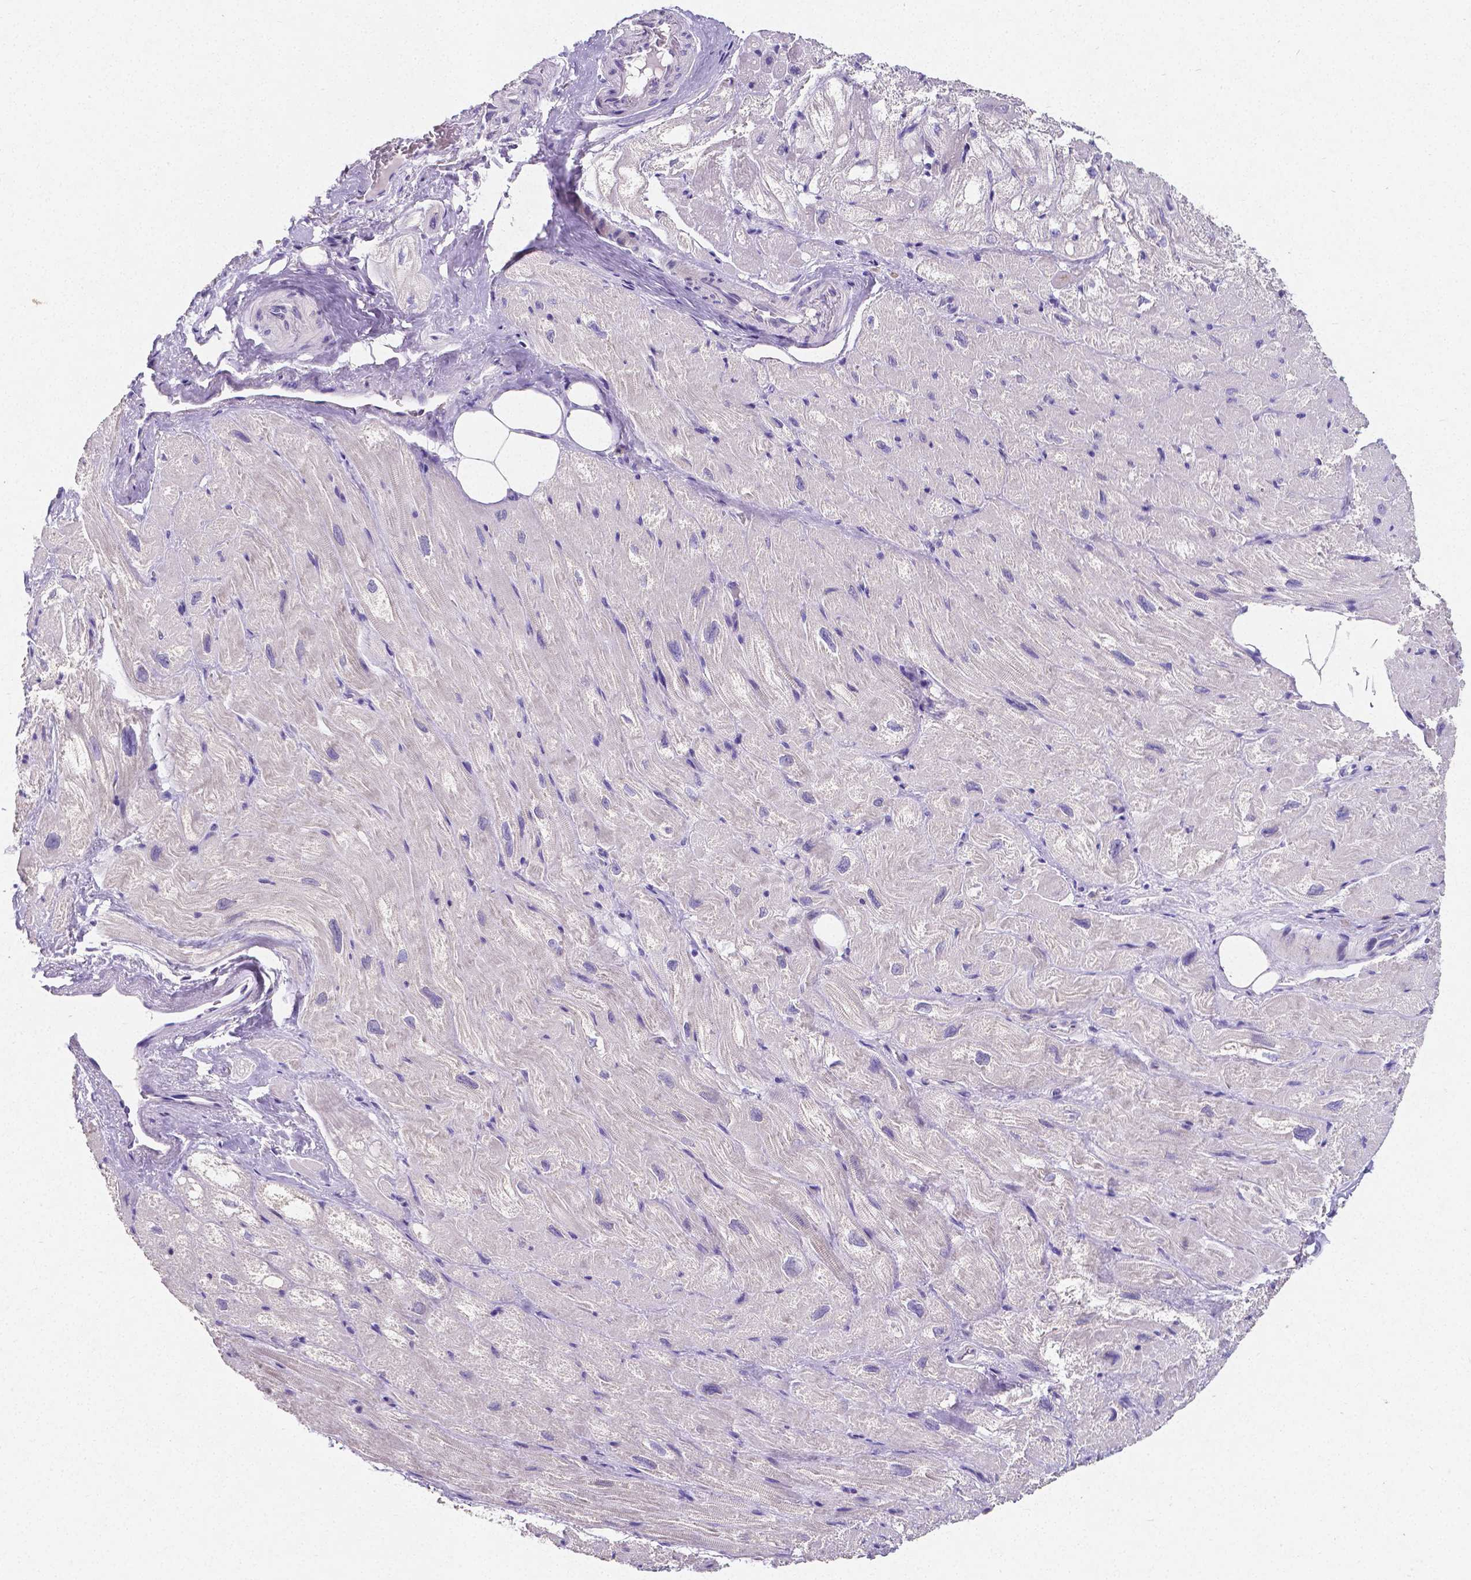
{"staining": {"intensity": "negative", "quantity": "none", "location": "none"}, "tissue": "heart muscle", "cell_type": "Cardiomyocytes", "image_type": "normal", "snomed": [{"axis": "morphology", "description": "Normal tissue, NOS"}, {"axis": "topography", "description": "Heart"}], "caption": "Photomicrograph shows no protein positivity in cardiomyocytes of benign heart muscle.", "gene": "SATB2", "patient": {"sex": "female", "age": 69}}